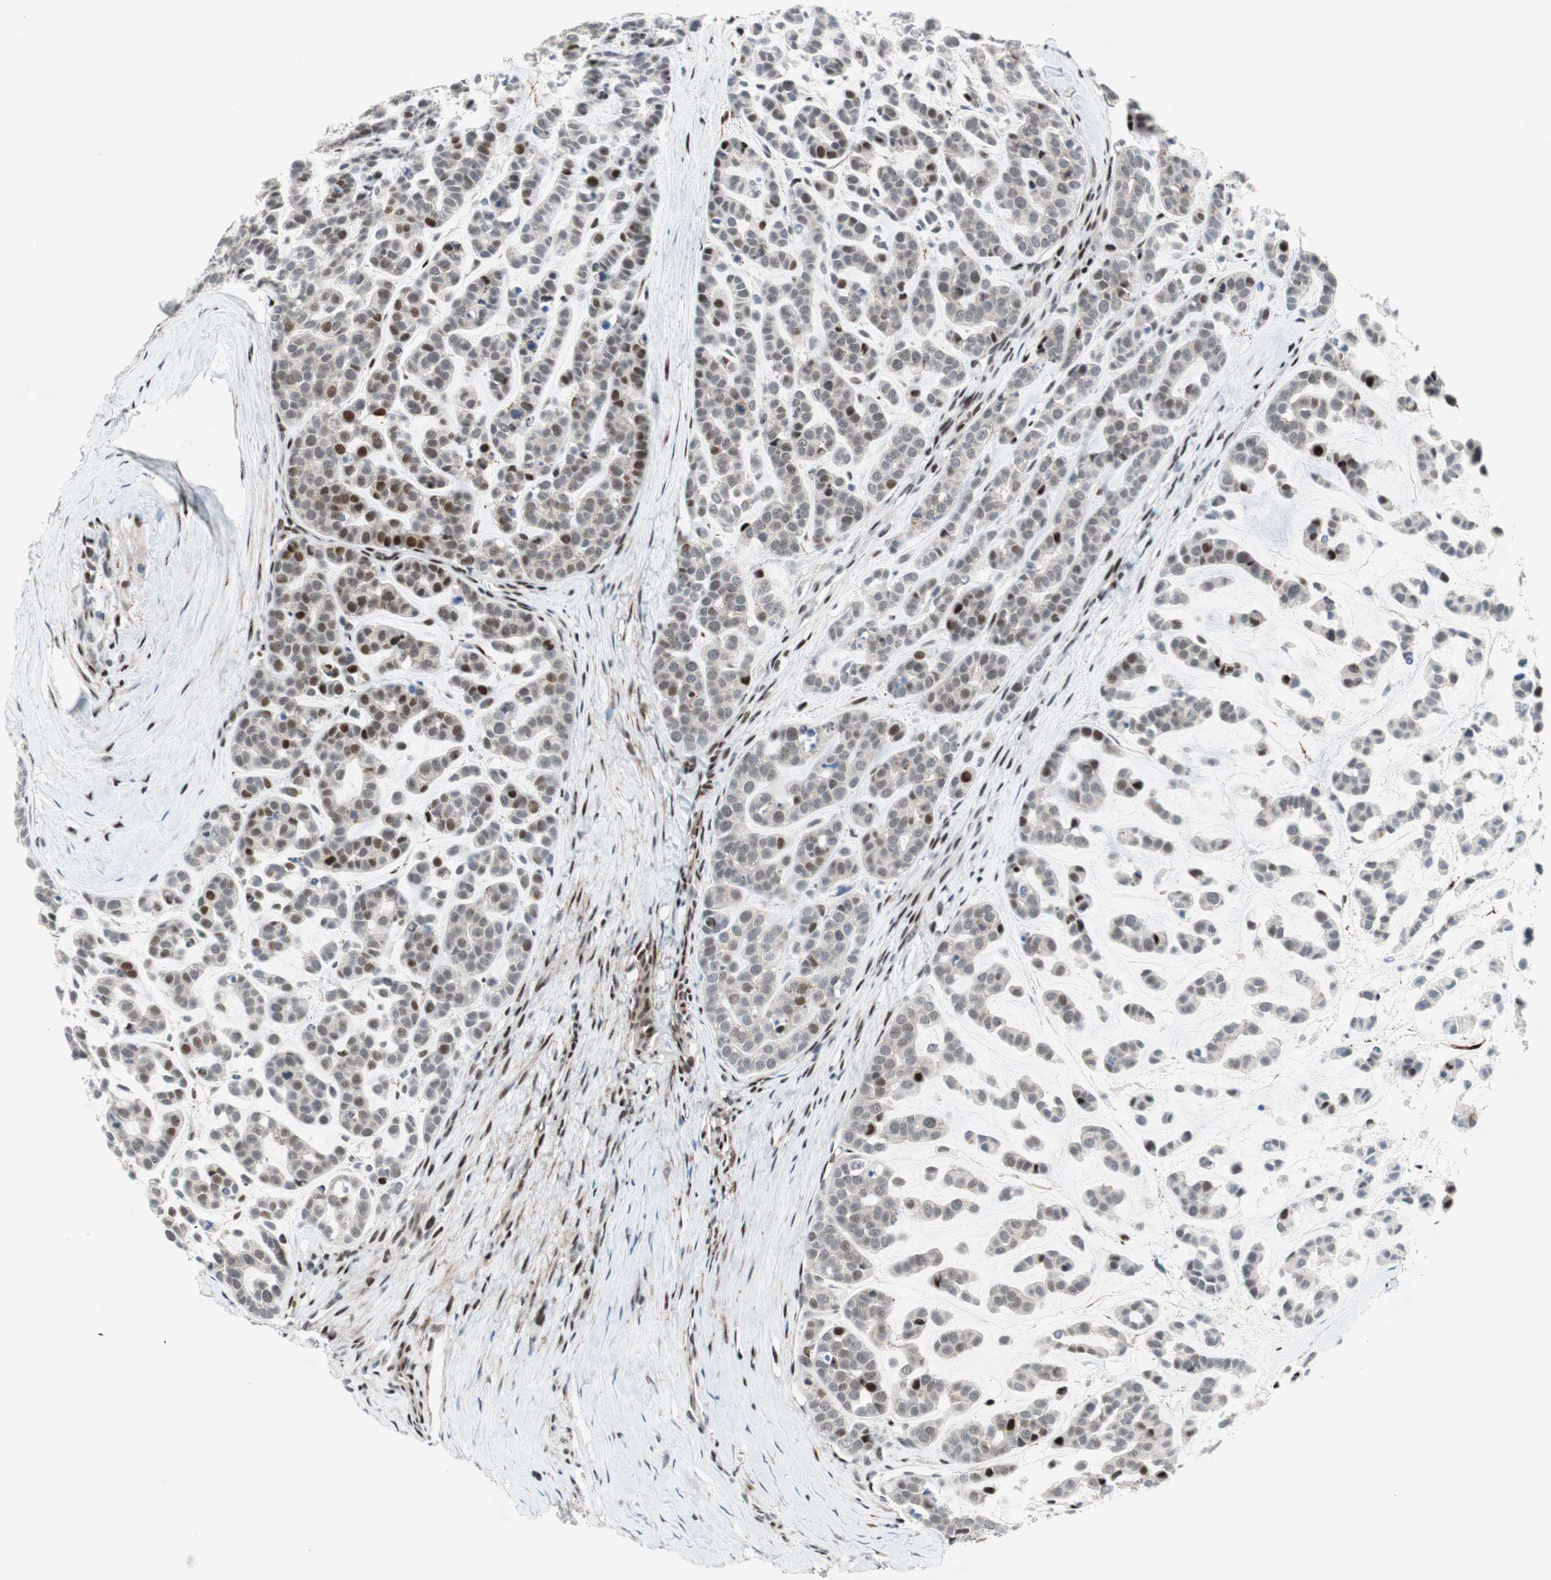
{"staining": {"intensity": "strong", "quantity": "<25%", "location": "nuclear"}, "tissue": "head and neck cancer", "cell_type": "Tumor cells", "image_type": "cancer", "snomed": [{"axis": "morphology", "description": "Adenocarcinoma, NOS"}, {"axis": "morphology", "description": "Adenoma, NOS"}, {"axis": "topography", "description": "Head-Neck"}], "caption": "The immunohistochemical stain highlights strong nuclear positivity in tumor cells of adenocarcinoma (head and neck) tissue.", "gene": "FBXO44", "patient": {"sex": "female", "age": 55}}